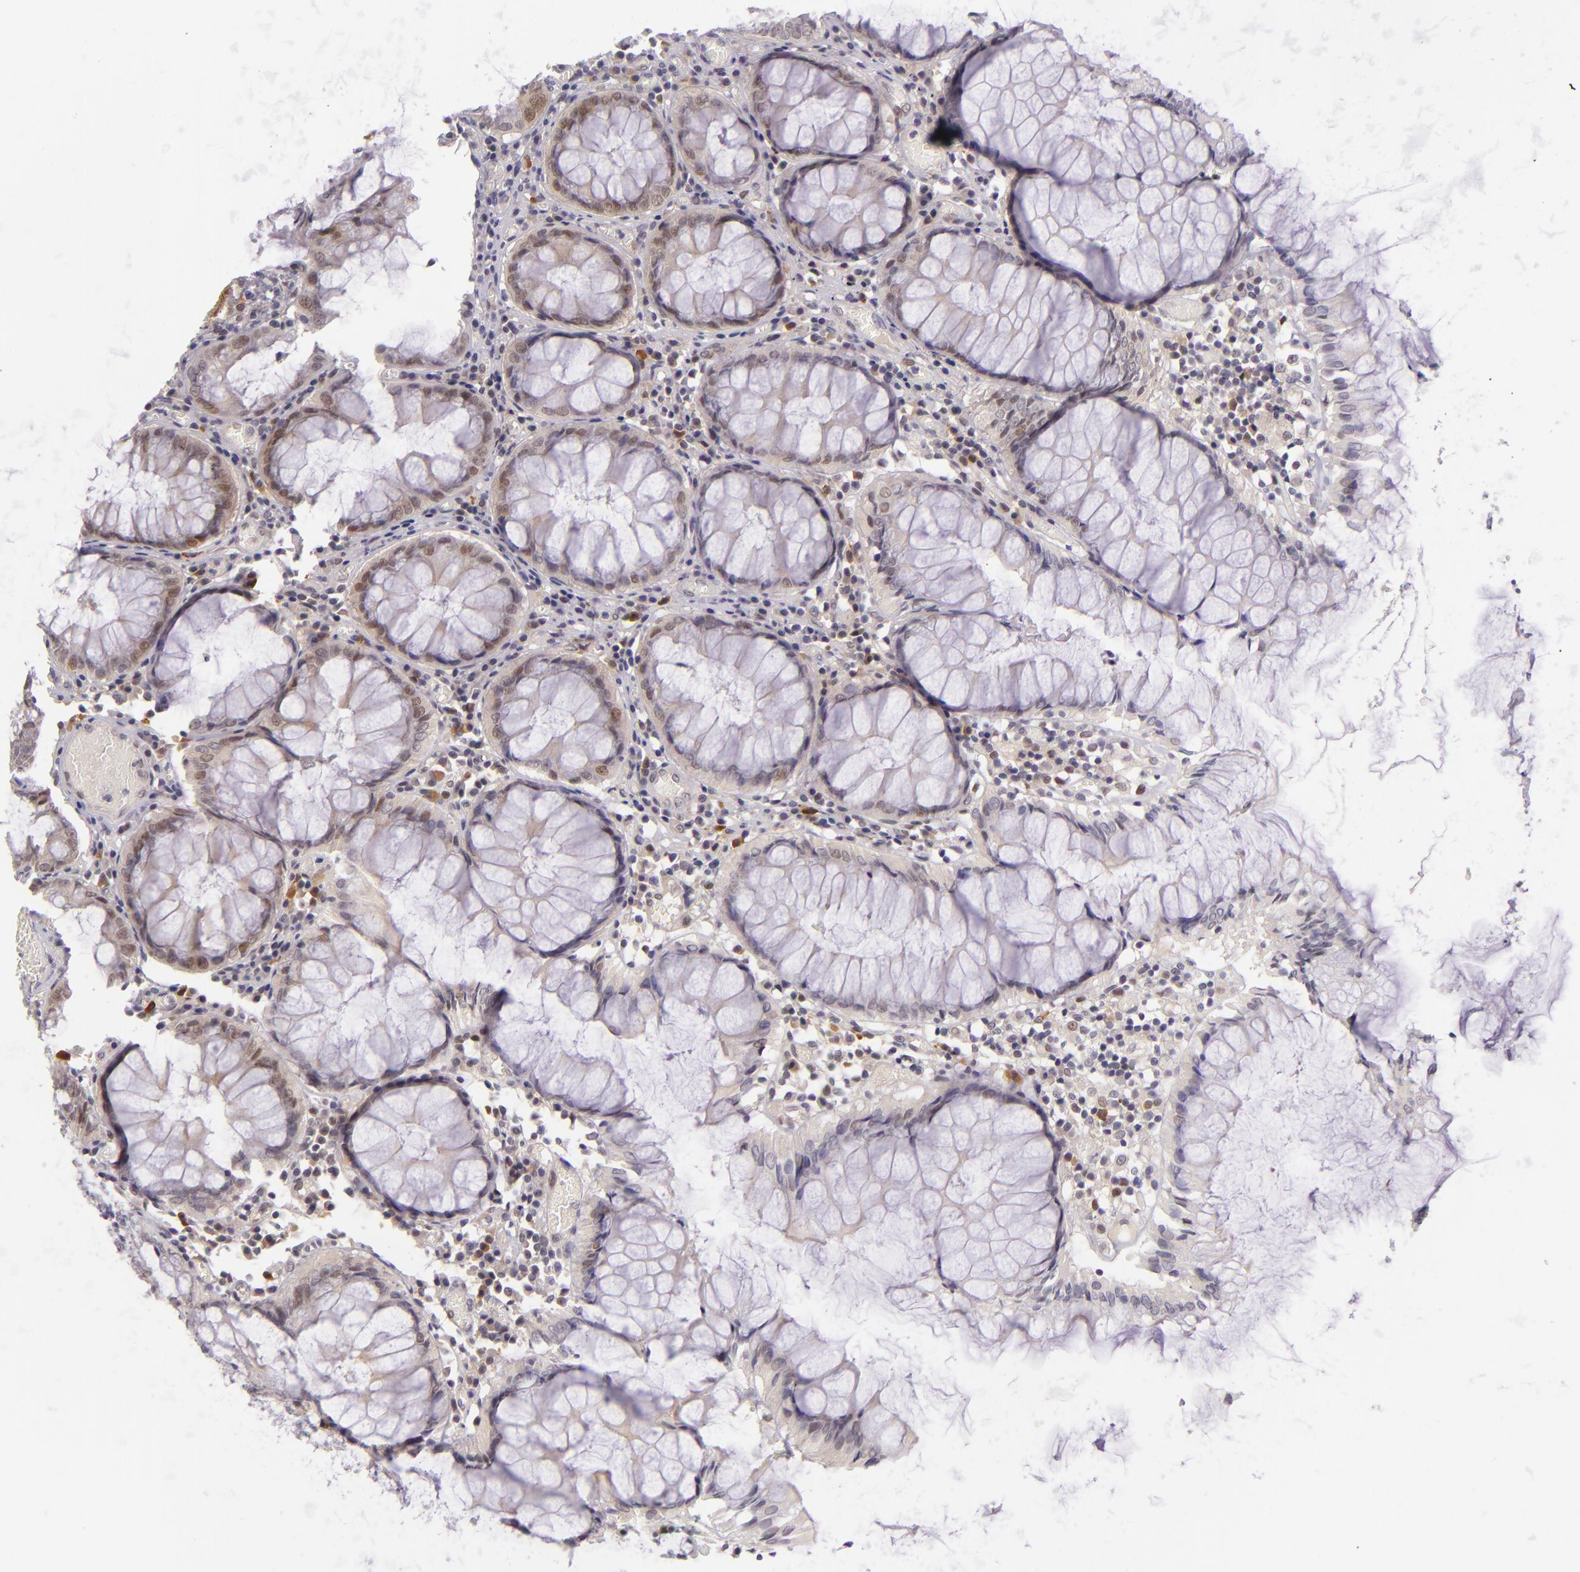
{"staining": {"intensity": "weak", "quantity": "<25%", "location": "nuclear"}, "tissue": "colorectal cancer", "cell_type": "Tumor cells", "image_type": "cancer", "snomed": [{"axis": "morphology", "description": "Adenocarcinoma, NOS"}, {"axis": "topography", "description": "Rectum"}], "caption": "Colorectal cancer (adenocarcinoma) was stained to show a protein in brown. There is no significant expression in tumor cells.", "gene": "CSE1L", "patient": {"sex": "female", "age": 98}}